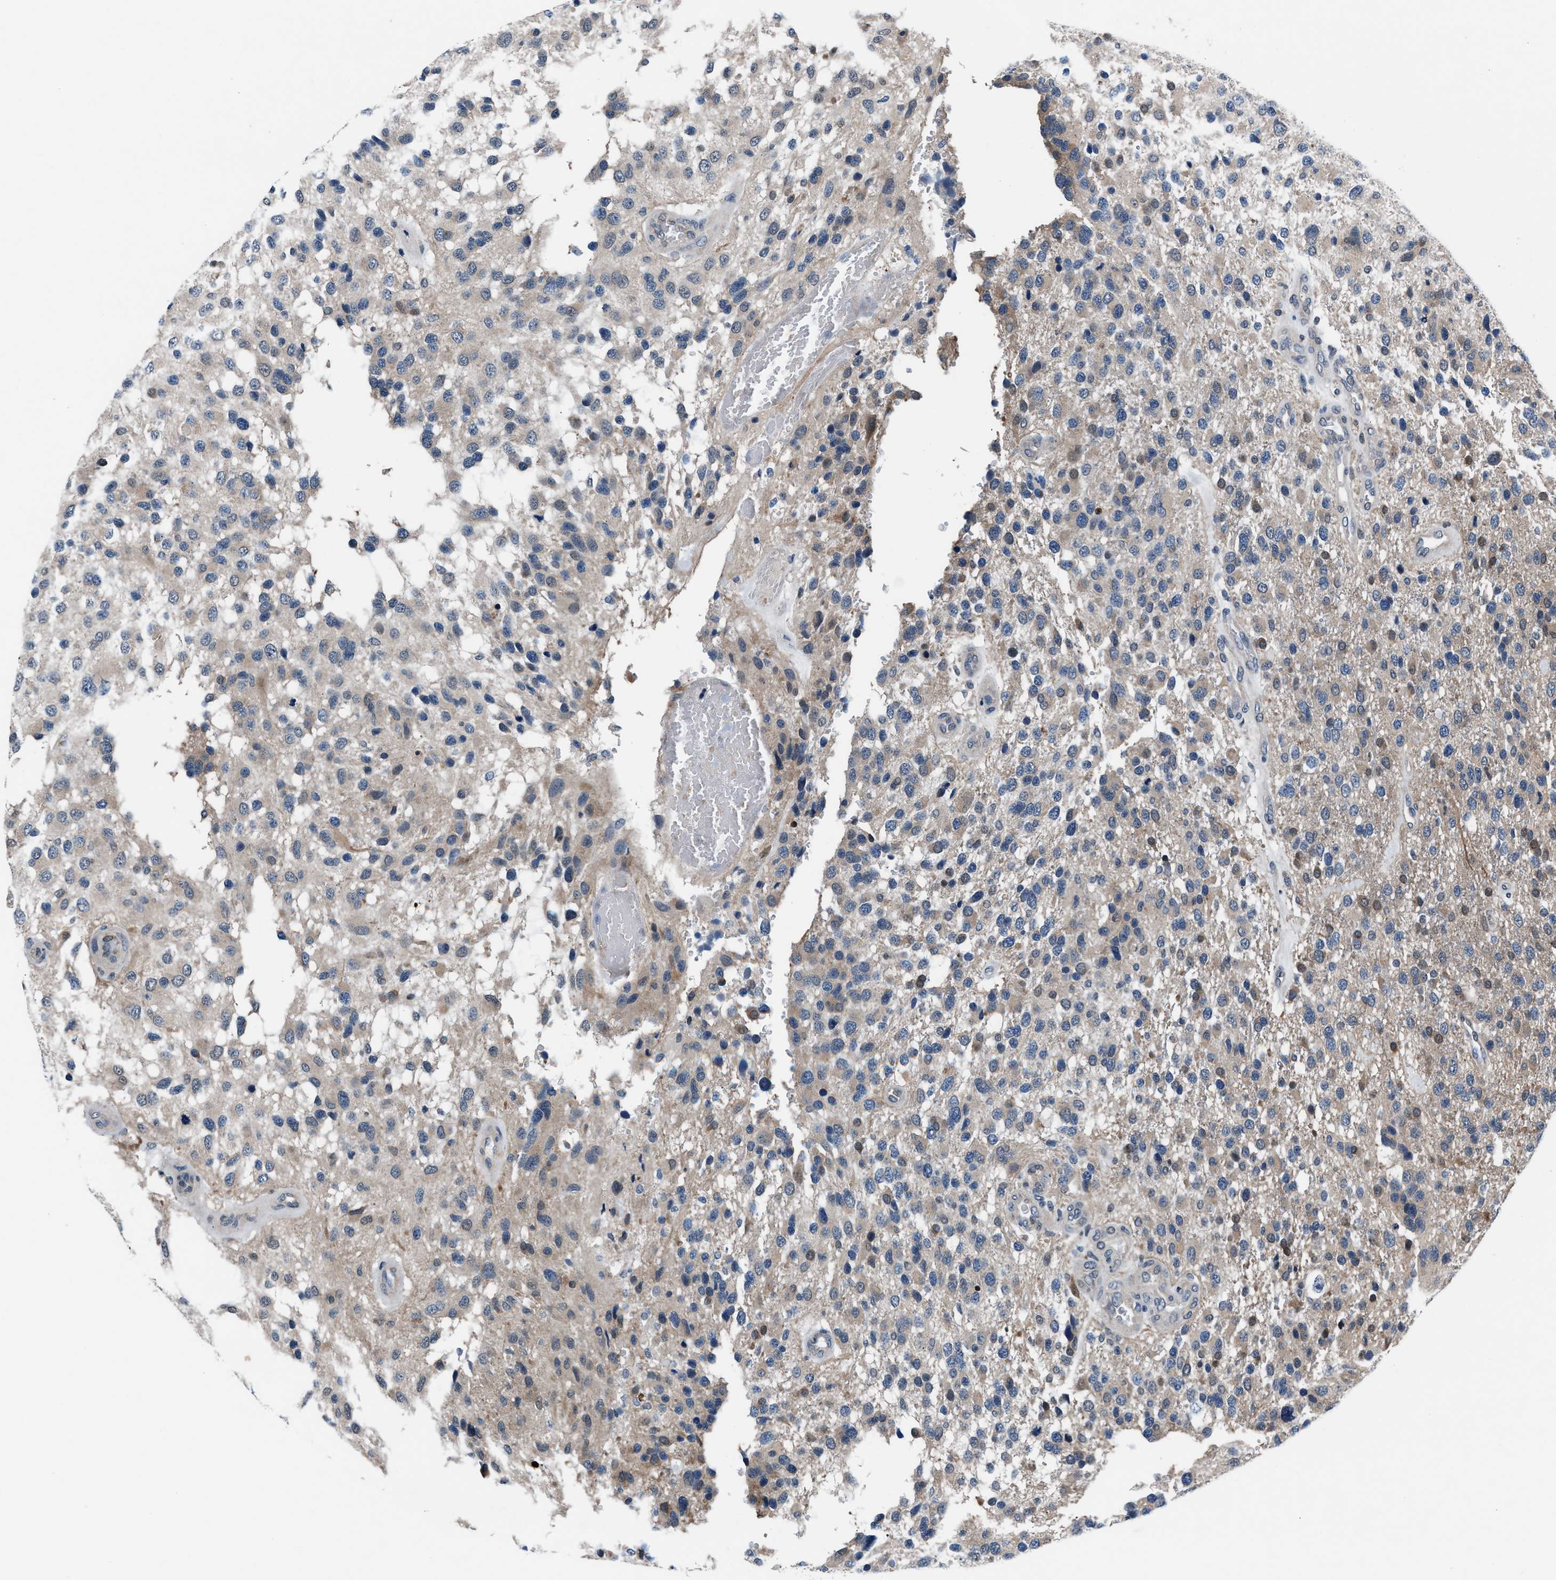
{"staining": {"intensity": "weak", "quantity": "<25%", "location": "cytoplasmic/membranous"}, "tissue": "glioma", "cell_type": "Tumor cells", "image_type": "cancer", "snomed": [{"axis": "morphology", "description": "Glioma, malignant, High grade"}, {"axis": "topography", "description": "Brain"}], "caption": "Protein analysis of malignant glioma (high-grade) exhibits no significant staining in tumor cells.", "gene": "PRPSAP2", "patient": {"sex": "female", "age": 58}}